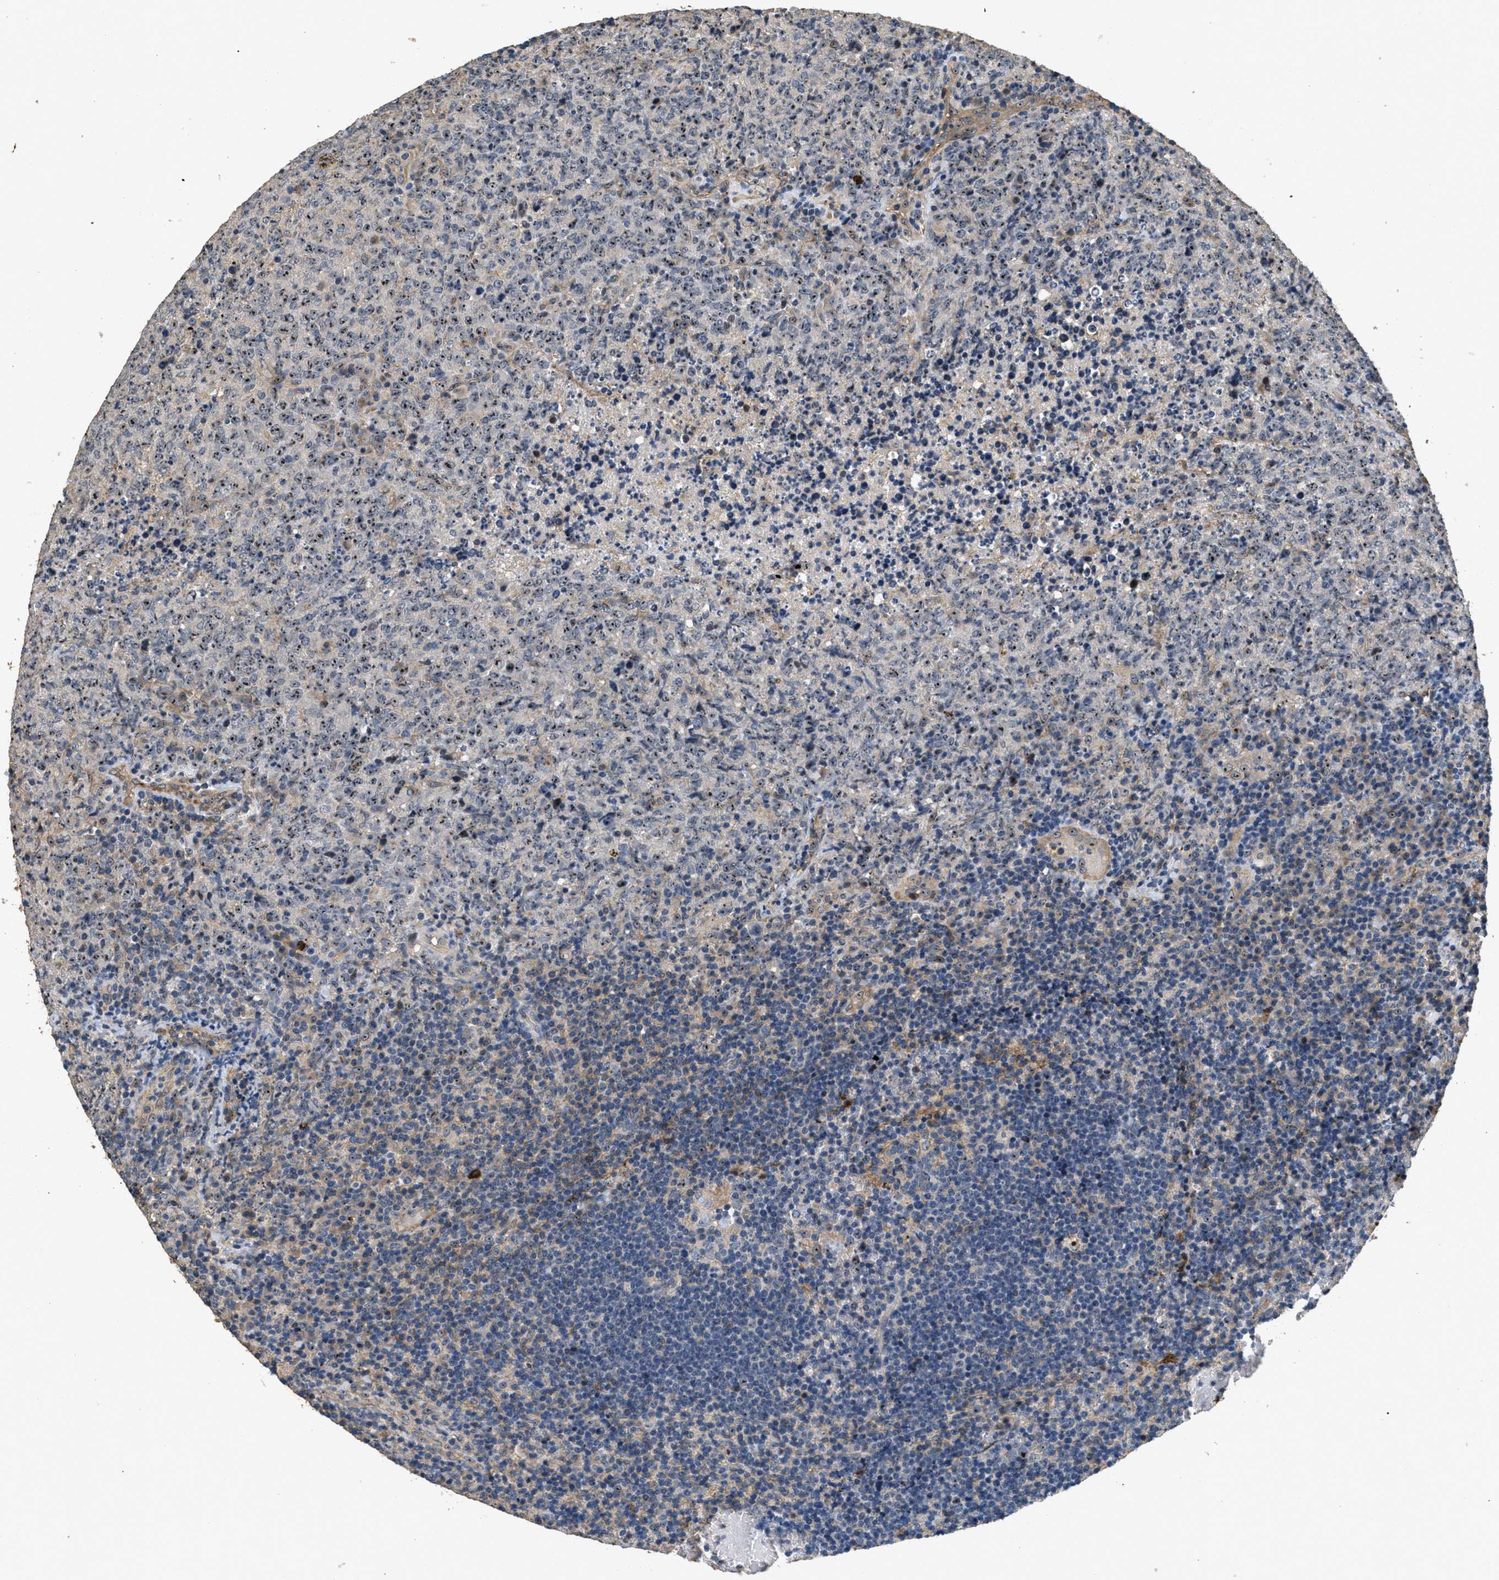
{"staining": {"intensity": "moderate", "quantity": ">75%", "location": "nuclear"}, "tissue": "lymphoma", "cell_type": "Tumor cells", "image_type": "cancer", "snomed": [{"axis": "morphology", "description": "Malignant lymphoma, non-Hodgkin's type, High grade"}, {"axis": "topography", "description": "Tonsil"}], "caption": "Immunohistochemical staining of human lymphoma shows moderate nuclear protein positivity in about >75% of tumor cells. The protein of interest is shown in brown color, while the nuclei are stained blue.", "gene": "OSMR", "patient": {"sex": "female", "age": 36}}